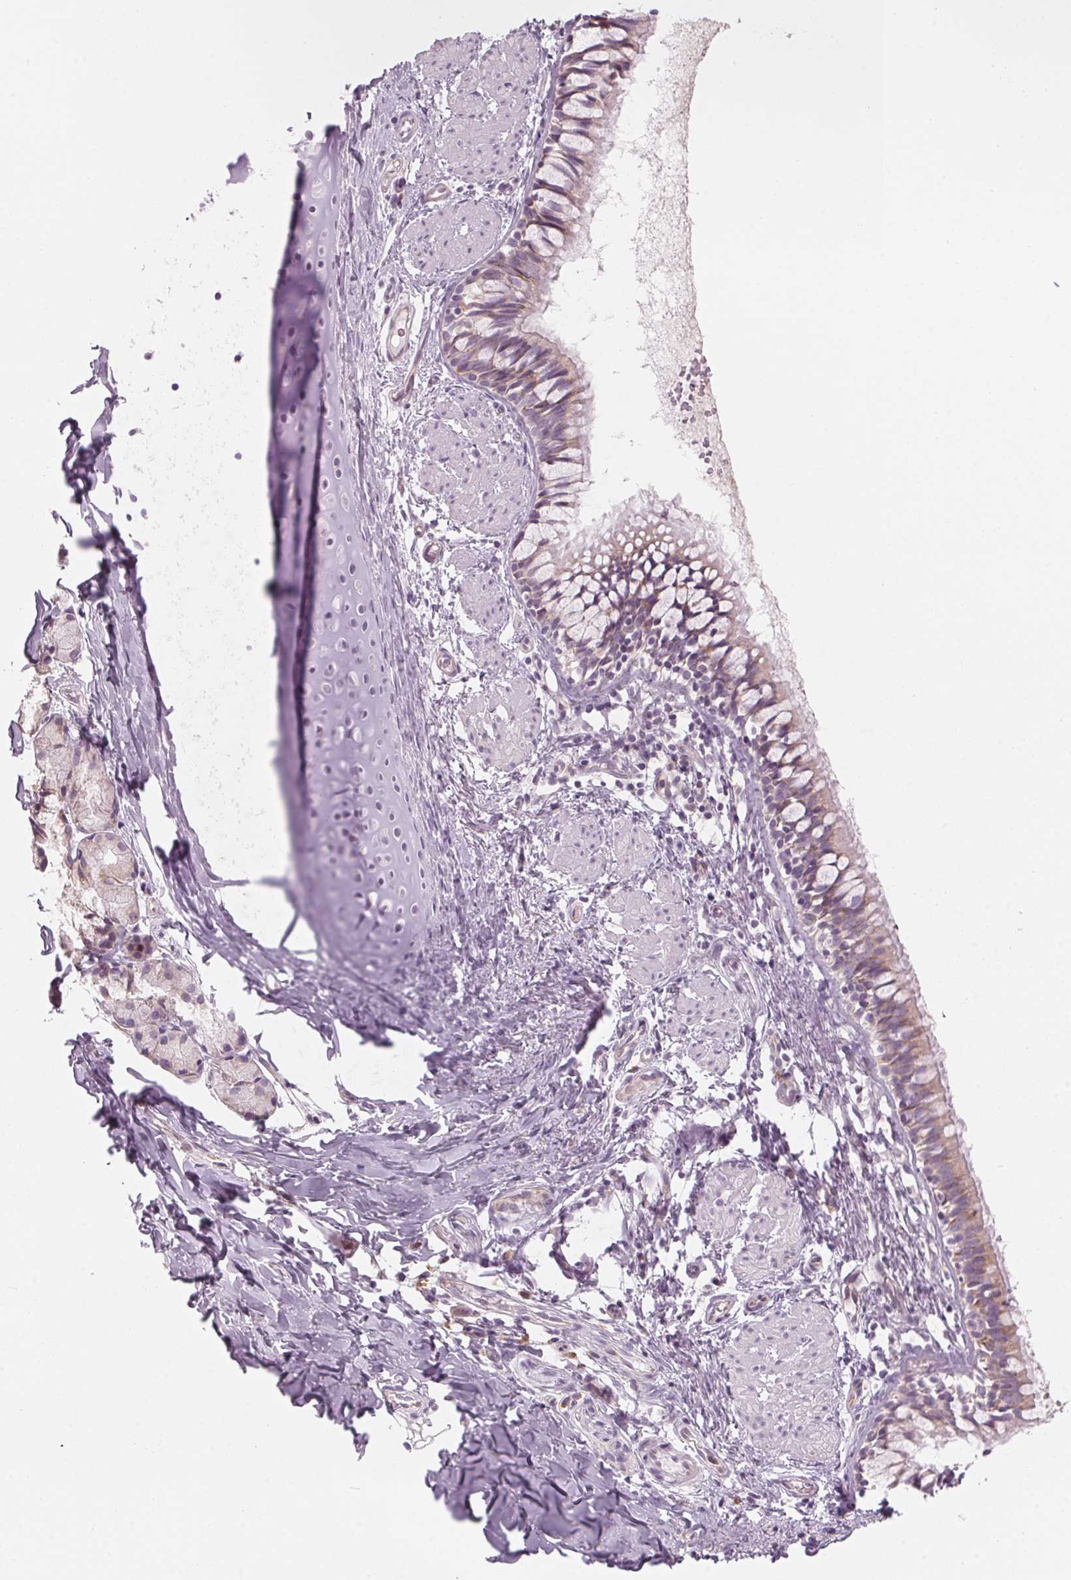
{"staining": {"intensity": "weak", "quantity": ">75%", "location": "cytoplasmic/membranous"}, "tissue": "bronchus", "cell_type": "Respiratory epithelial cells", "image_type": "normal", "snomed": [{"axis": "morphology", "description": "Normal tissue, NOS"}, {"axis": "topography", "description": "Bronchus"}], "caption": "Weak cytoplasmic/membranous staining is identified in approximately >75% of respiratory epithelial cells in unremarkable bronchus. (DAB IHC, brown staining for protein, blue staining for nuclei).", "gene": "GNMT", "patient": {"sex": "male", "age": 1}}